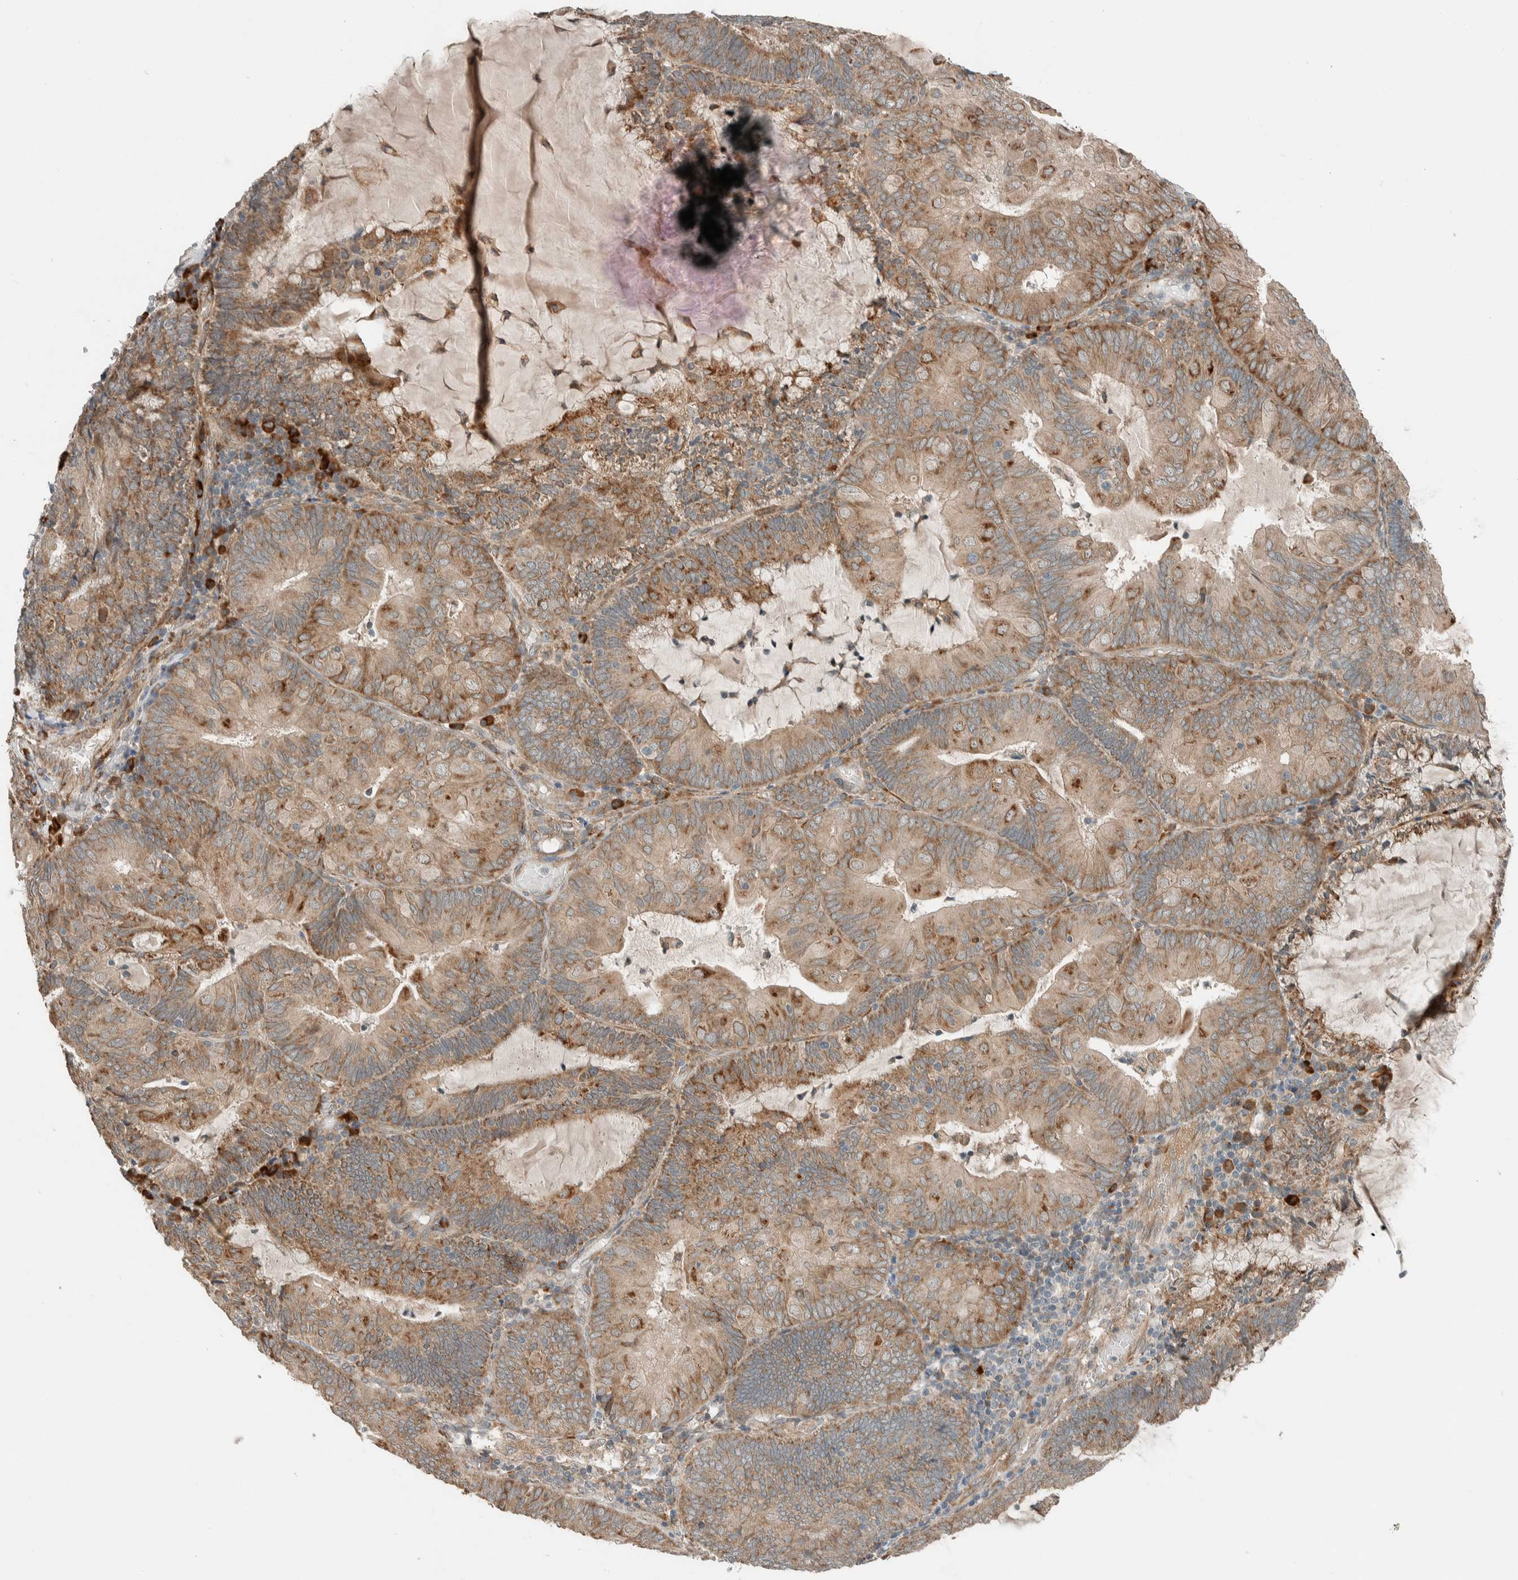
{"staining": {"intensity": "moderate", "quantity": ">75%", "location": "cytoplasmic/membranous"}, "tissue": "endometrial cancer", "cell_type": "Tumor cells", "image_type": "cancer", "snomed": [{"axis": "morphology", "description": "Adenocarcinoma, NOS"}, {"axis": "topography", "description": "Endometrium"}], "caption": "Protein analysis of endometrial adenocarcinoma tissue demonstrates moderate cytoplasmic/membranous expression in about >75% of tumor cells. (DAB IHC with brightfield microscopy, high magnification).", "gene": "CTBP2", "patient": {"sex": "female", "age": 81}}